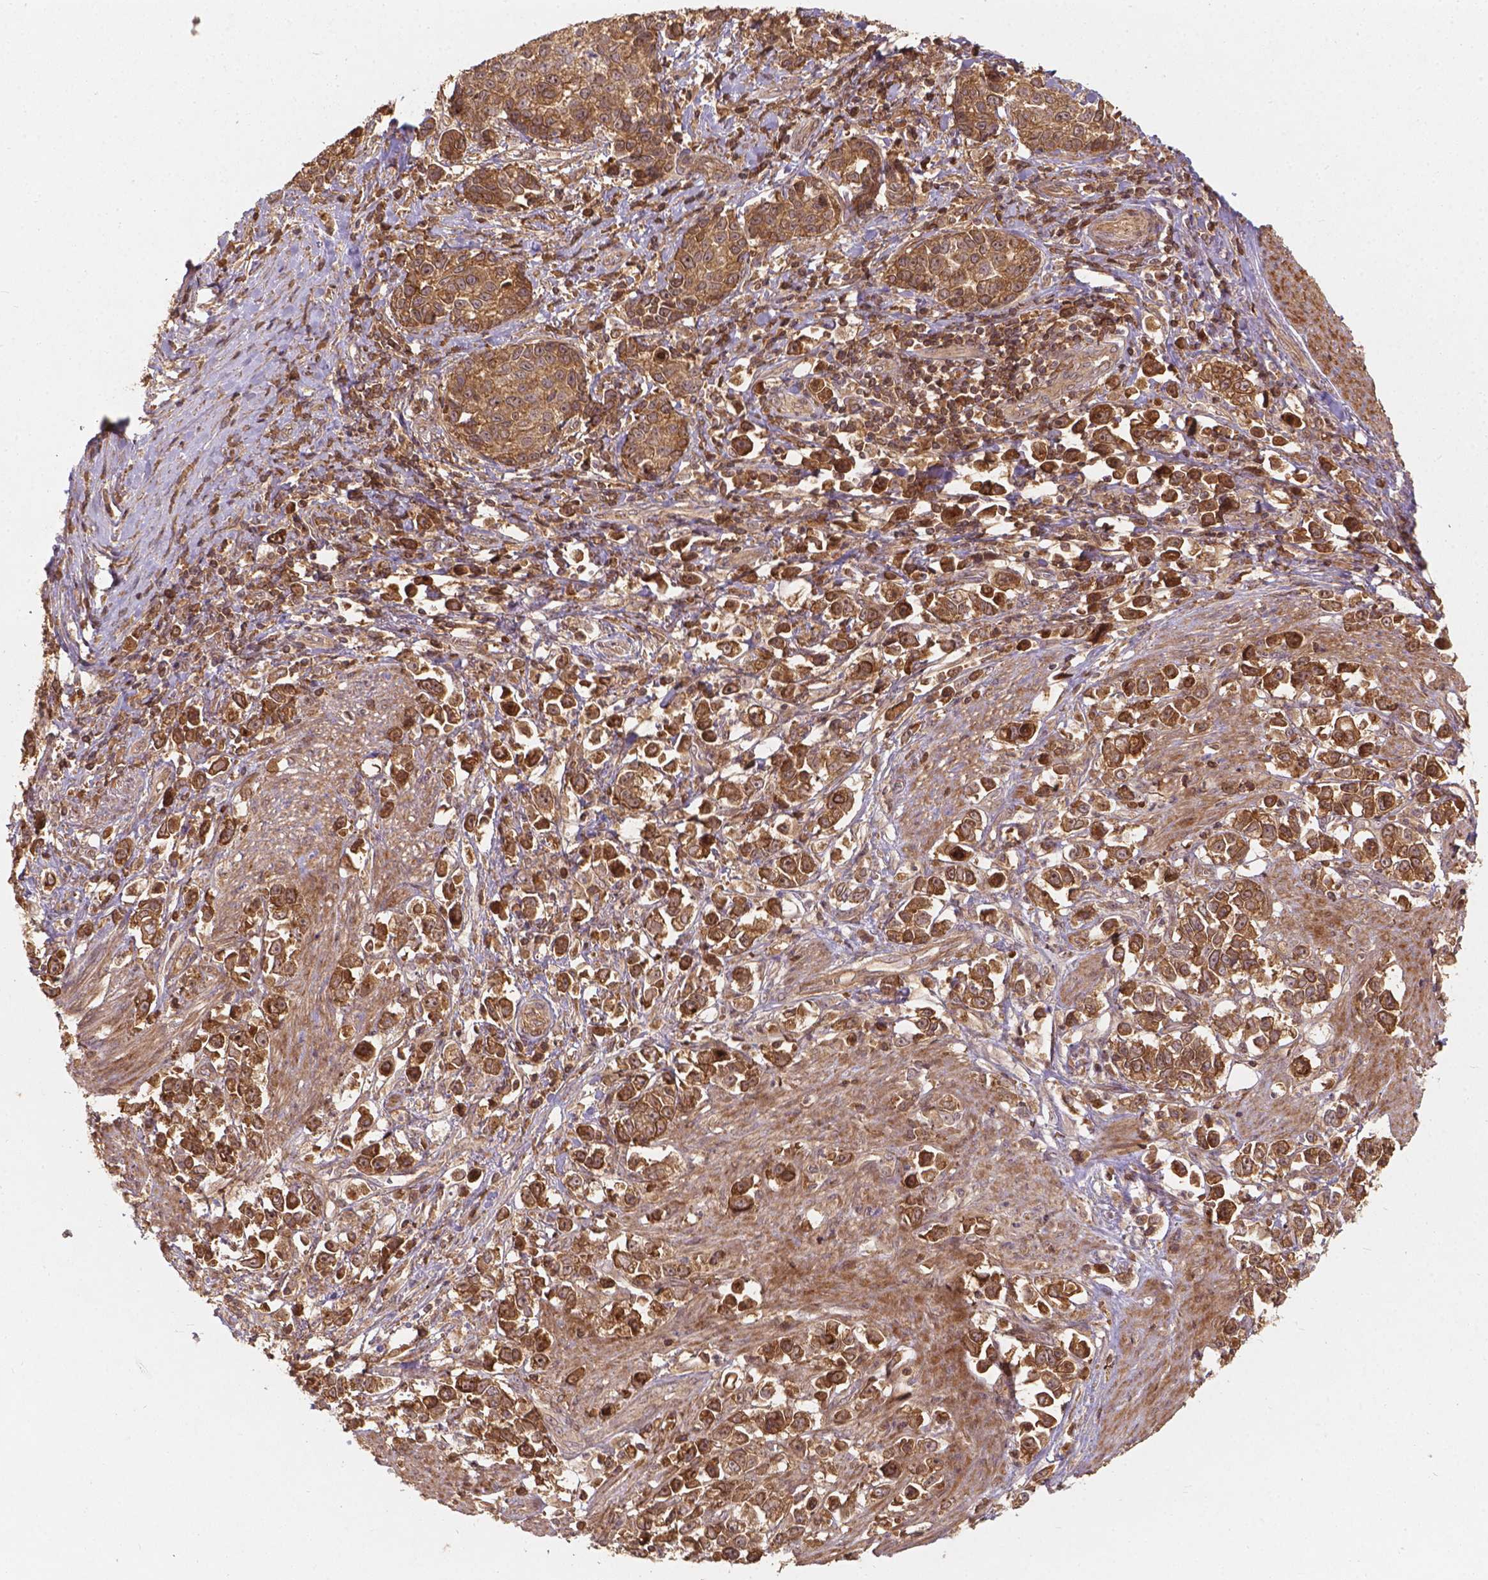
{"staining": {"intensity": "moderate", "quantity": ">75%", "location": "cytoplasmic/membranous"}, "tissue": "stomach cancer", "cell_type": "Tumor cells", "image_type": "cancer", "snomed": [{"axis": "morphology", "description": "Adenocarcinoma, NOS"}, {"axis": "topography", "description": "Stomach"}], "caption": "Moderate cytoplasmic/membranous expression is seen in approximately >75% of tumor cells in stomach cancer (adenocarcinoma). (DAB IHC, brown staining for protein, blue staining for nuclei).", "gene": "XPR1", "patient": {"sex": "male", "age": 93}}